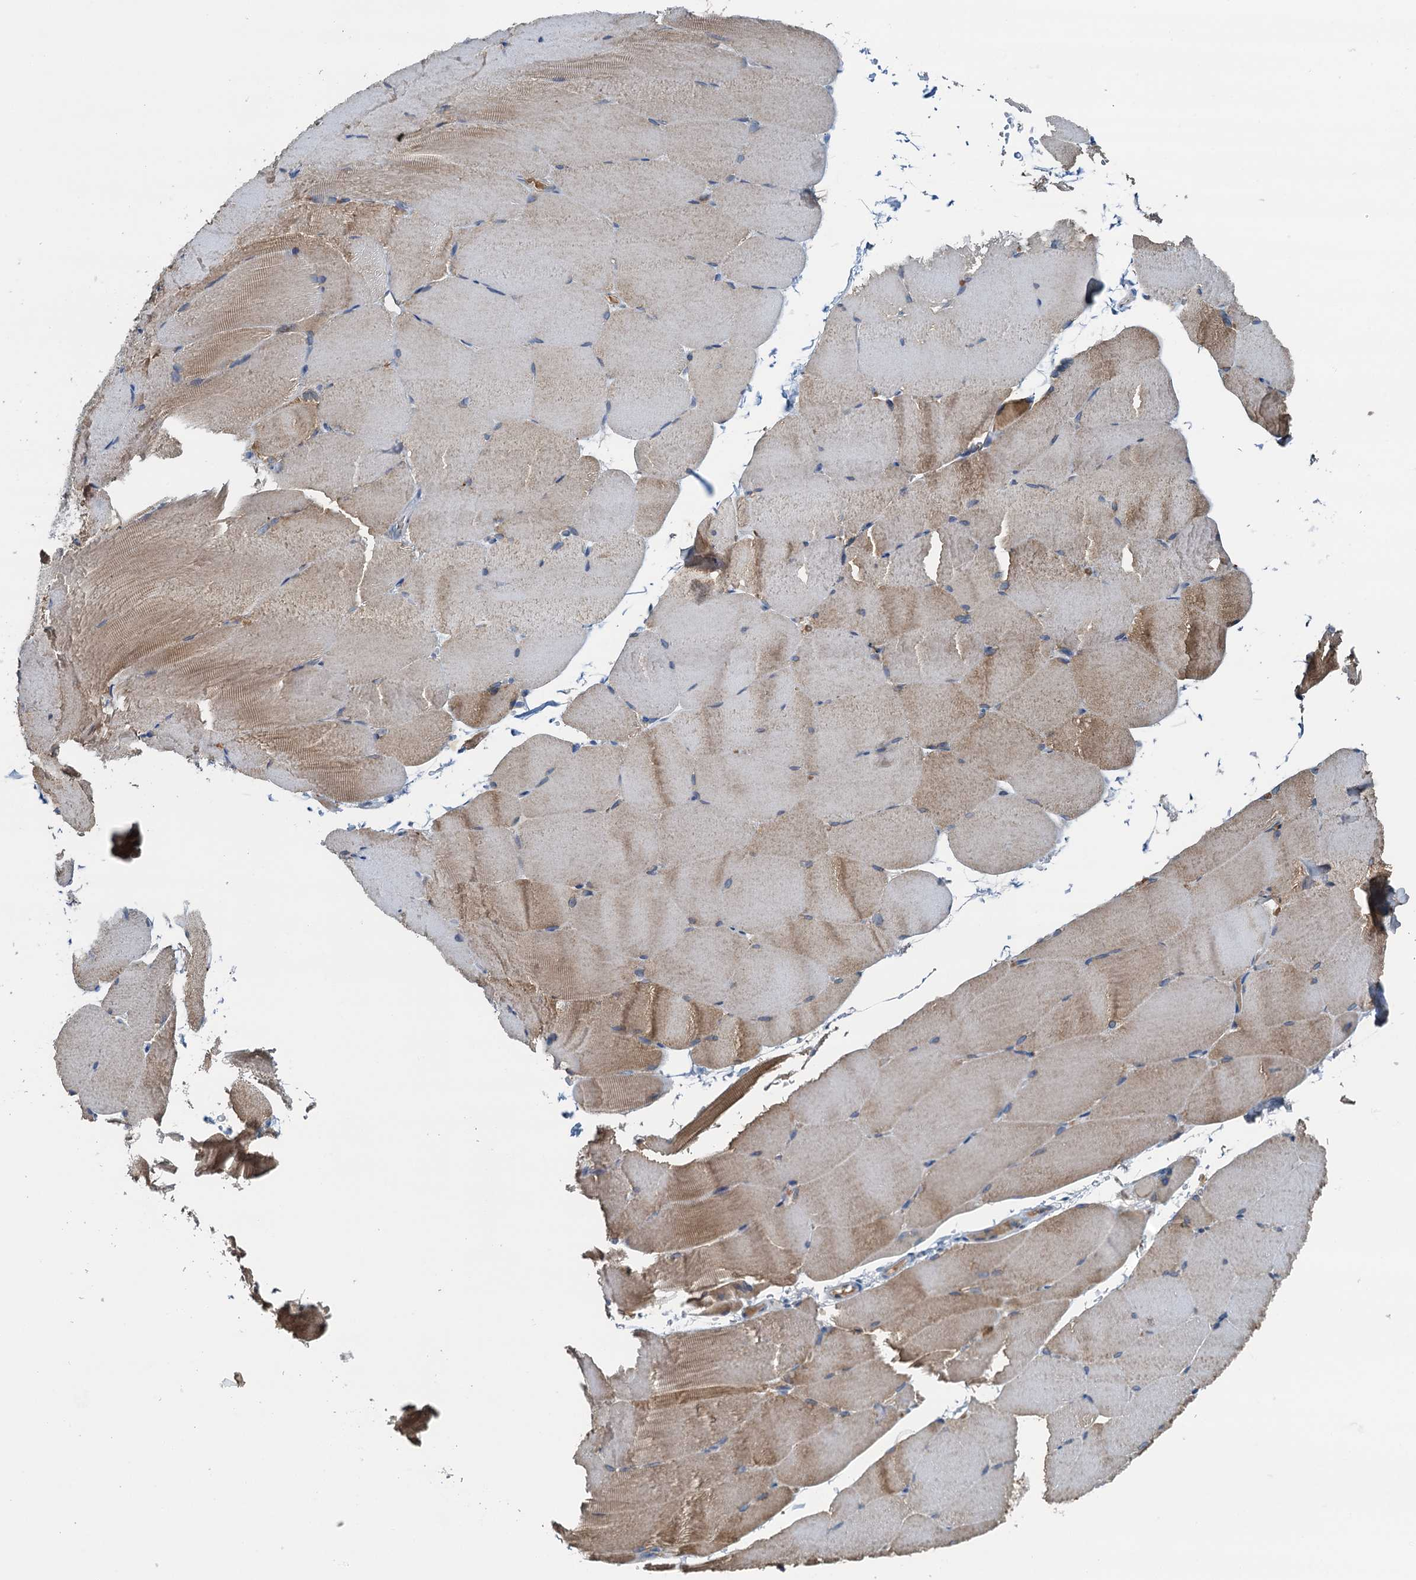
{"staining": {"intensity": "moderate", "quantity": "<25%", "location": "cytoplasmic/membranous"}, "tissue": "skeletal muscle", "cell_type": "Myocytes", "image_type": "normal", "snomed": [{"axis": "morphology", "description": "Normal tissue, NOS"}, {"axis": "topography", "description": "Skeletal muscle"}, {"axis": "topography", "description": "Parathyroid gland"}], "caption": "The micrograph demonstrates staining of unremarkable skeletal muscle, revealing moderate cytoplasmic/membranous protein expression (brown color) within myocytes.", "gene": "LSM14B", "patient": {"sex": "female", "age": 37}}